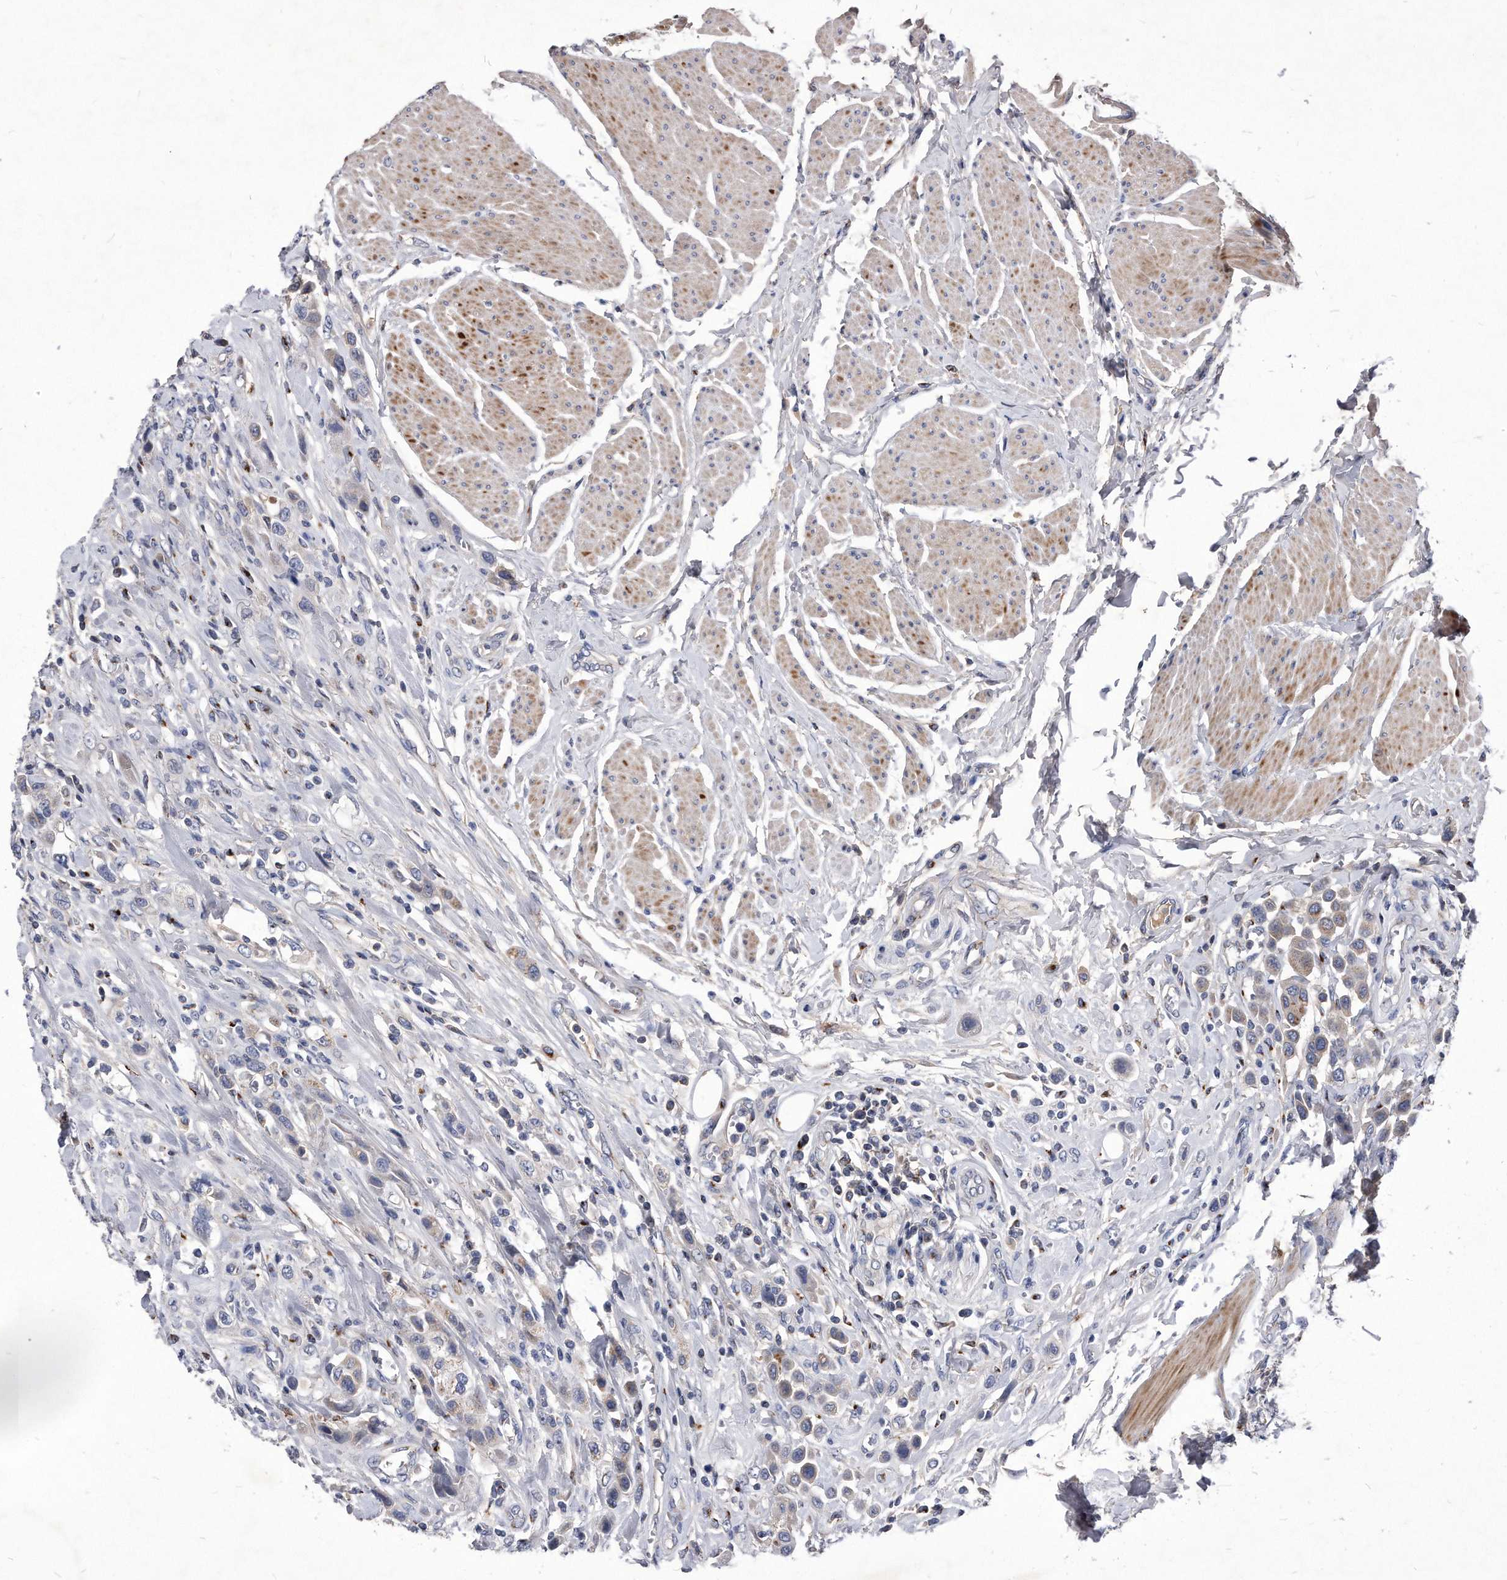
{"staining": {"intensity": "weak", "quantity": "<25%", "location": "cytoplasmic/membranous"}, "tissue": "urothelial cancer", "cell_type": "Tumor cells", "image_type": "cancer", "snomed": [{"axis": "morphology", "description": "Urothelial carcinoma, High grade"}, {"axis": "topography", "description": "Urinary bladder"}], "caption": "This is a photomicrograph of immunohistochemistry staining of high-grade urothelial carcinoma, which shows no positivity in tumor cells.", "gene": "MGAT4A", "patient": {"sex": "male", "age": 50}}